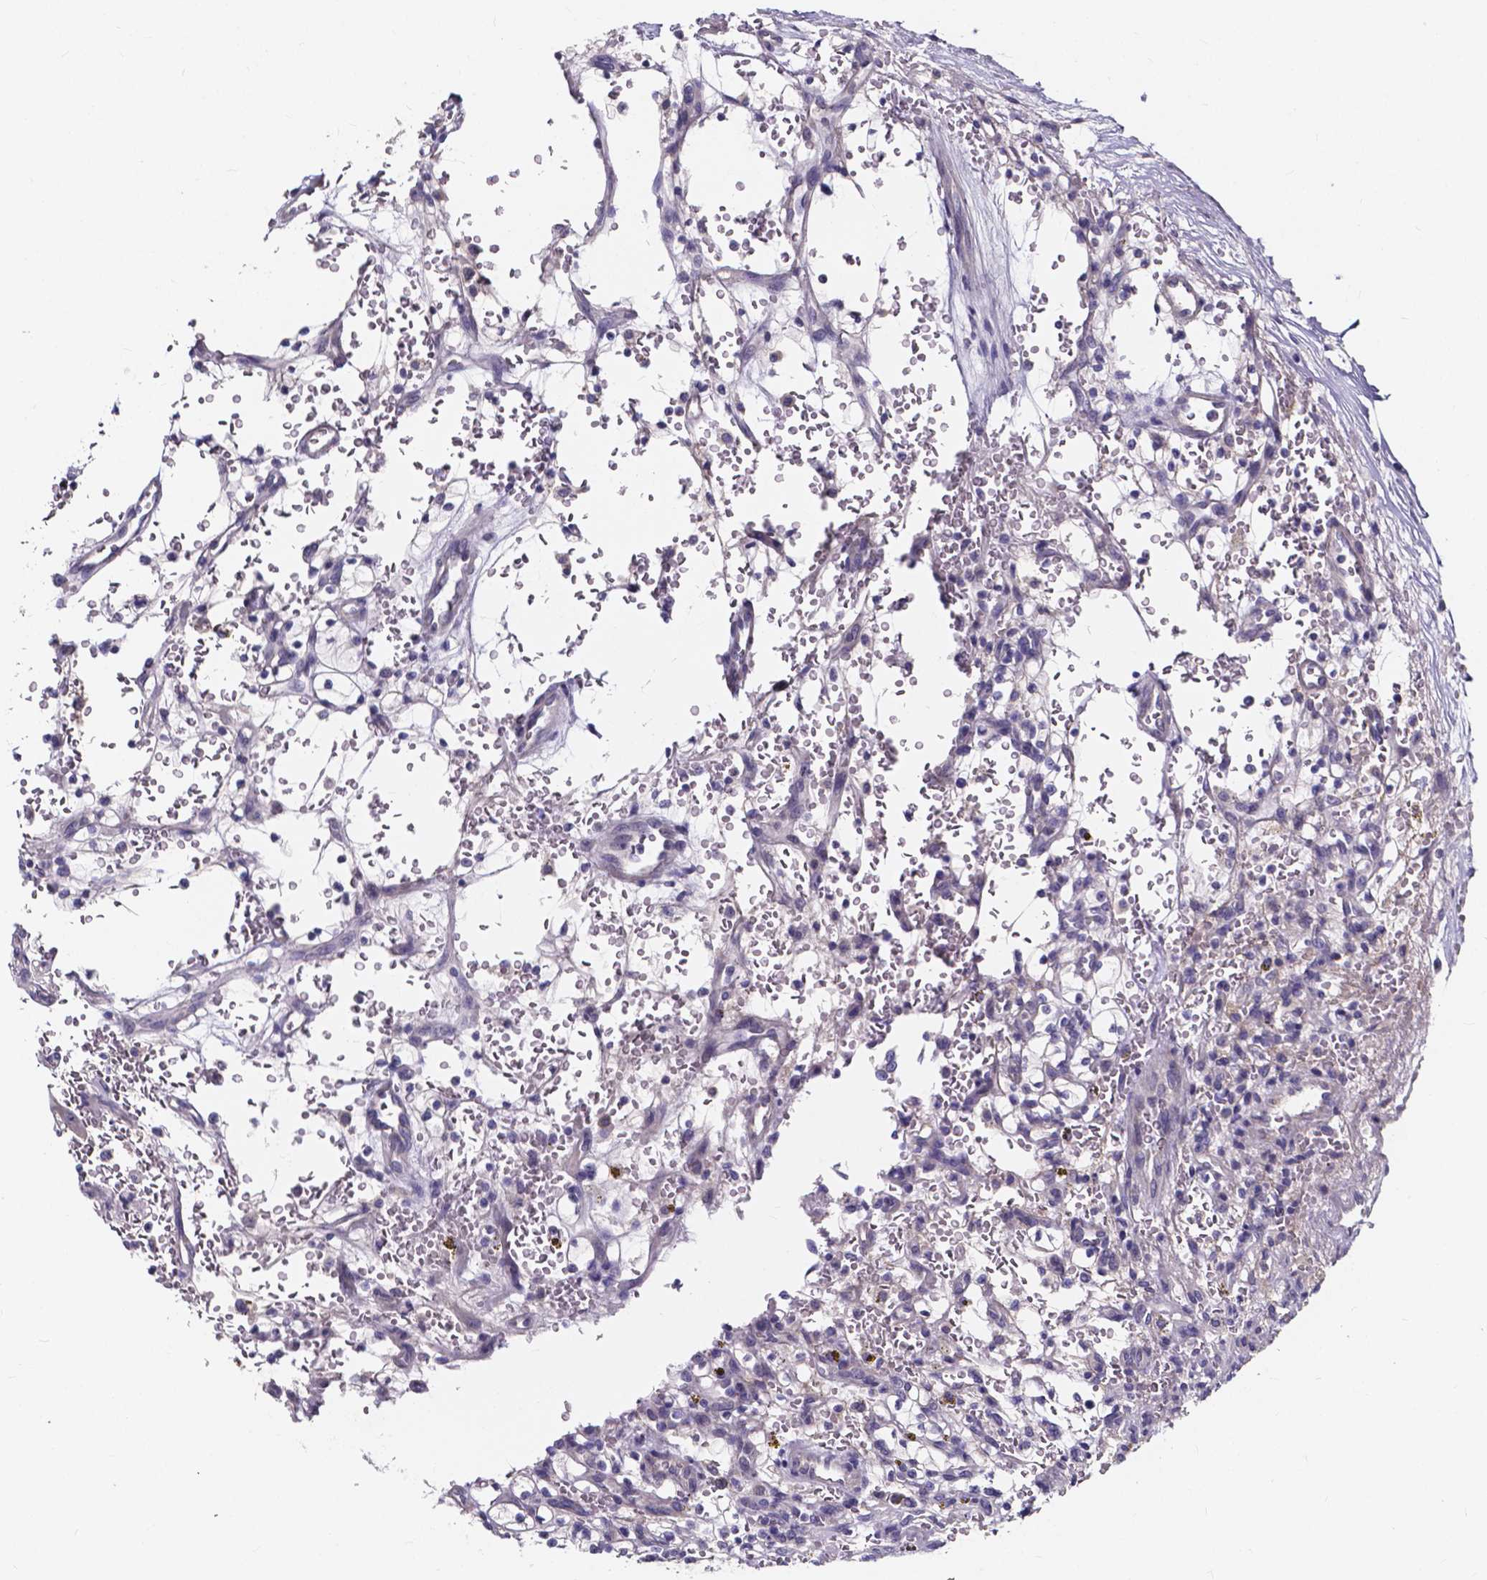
{"staining": {"intensity": "negative", "quantity": "none", "location": "none"}, "tissue": "renal cancer", "cell_type": "Tumor cells", "image_type": "cancer", "snomed": [{"axis": "morphology", "description": "Adenocarcinoma, NOS"}, {"axis": "topography", "description": "Kidney"}], "caption": "There is no significant positivity in tumor cells of adenocarcinoma (renal).", "gene": "SPOCD1", "patient": {"sex": "female", "age": 64}}